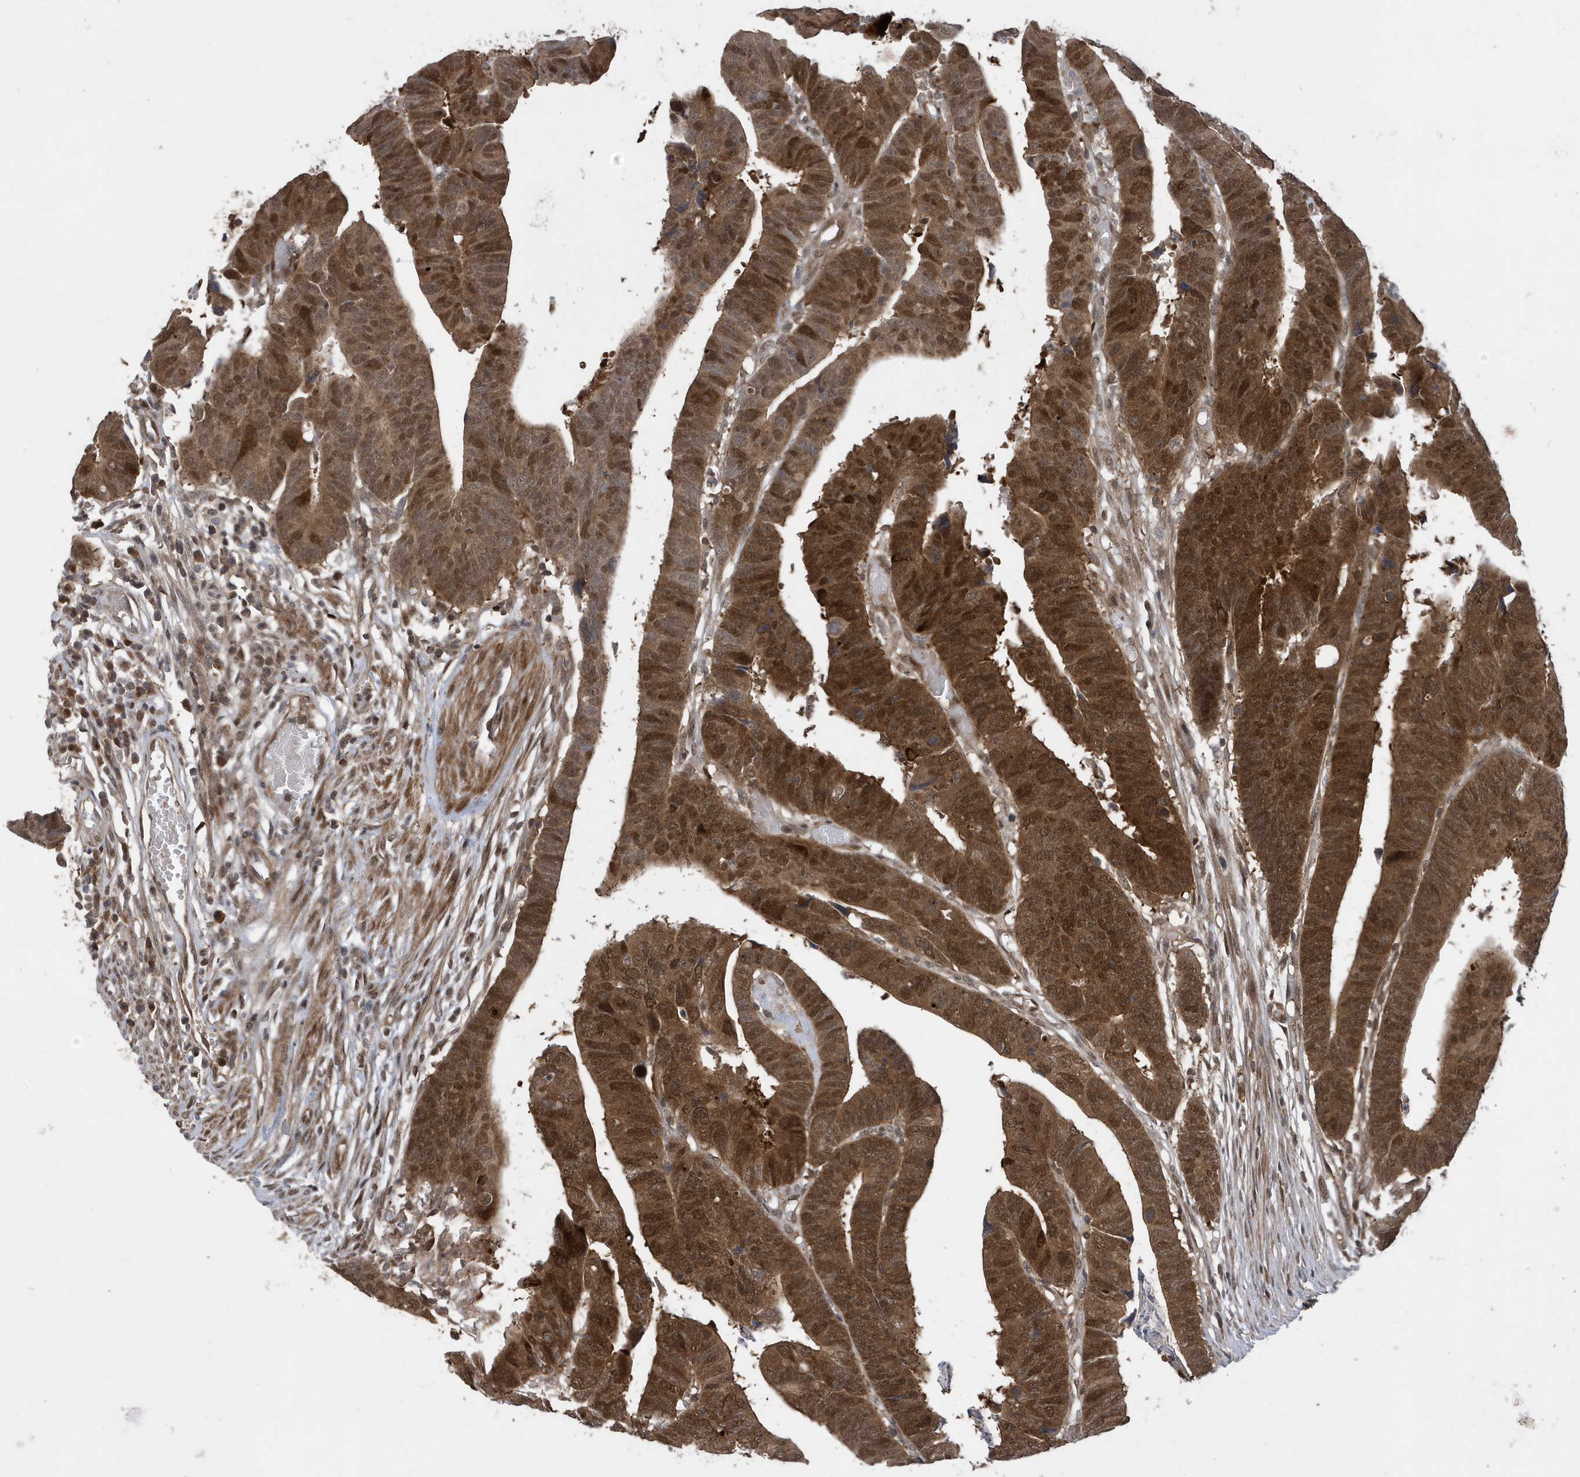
{"staining": {"intensity": "strong", "quantity": ">75%", "location": "cytoplasmic/membranous,nuclear"}, "tissue": "colorectal cancer", "cell_type": "Tumor cells", "image_type": "cancer", "snomed": [{"axis": "morphology", "description": "Adenocarcinoma, NOS"}, {"axis": "topography", "description": "Rectum"}], "caption": "Adenocarcinoma (colorectal) stained with a brown dye demonstrates strong cytoplasmic/membranous and nuclear positive staining in about >75% of tumor cells.", "gene": "UBQLN1", "patient": {"sex": "female", "age": 65}}